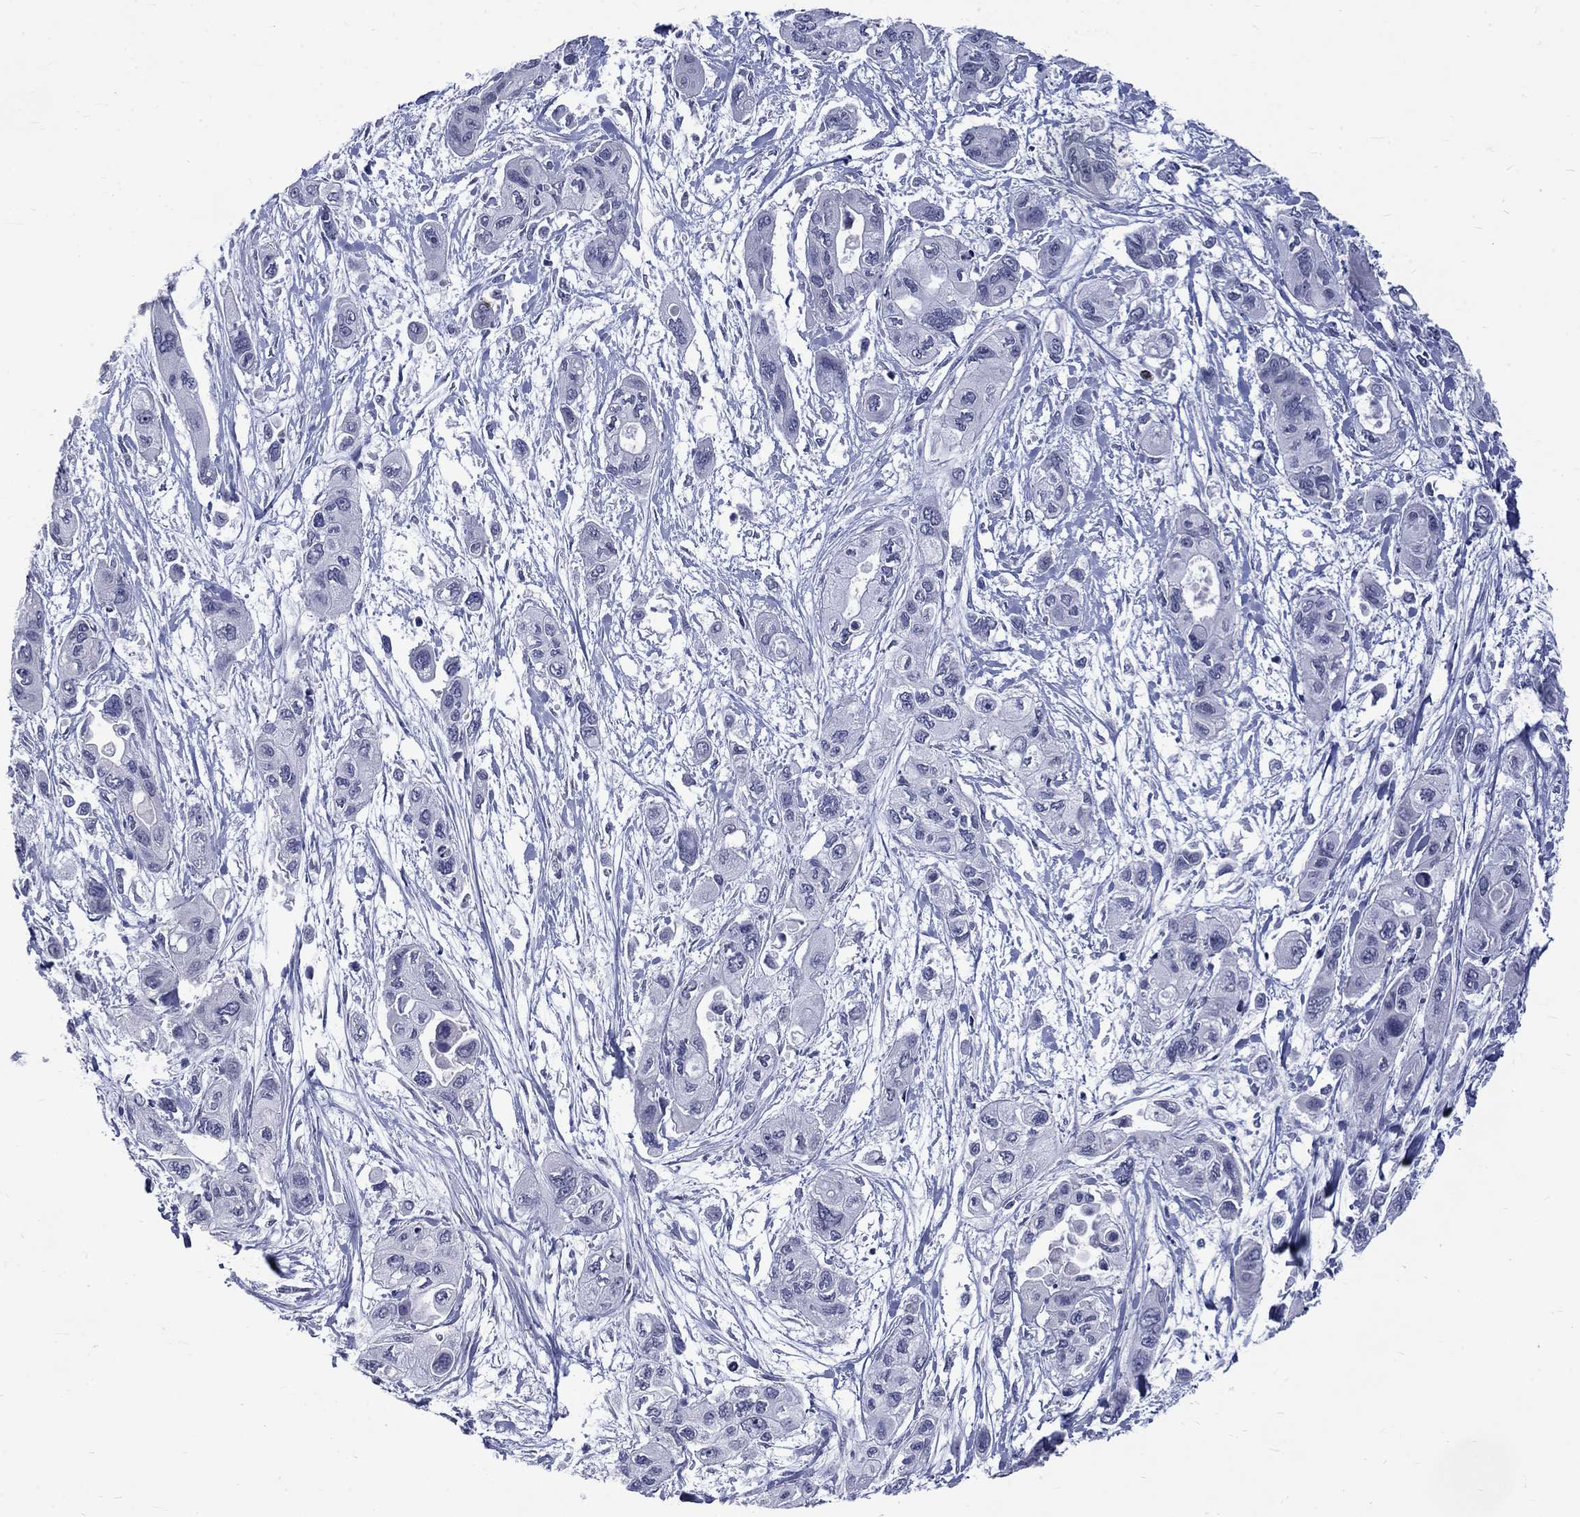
{"staining": {"intensity": "negative", "quantity": "none", "location": "none"}, "tissue": "pancreatic cancer", "cell_type": "Tumor cells", "image_type": "cancer", "snomed": [{"axis": "morphology", "description": "Adenocarcinoma, NOS"}, {"axis": "topography", "description": "Pancreas"}], "caption": "A histopathology image of adenocarcinoma (pancreatic) stained for a protein displays no brown staining in tumor cells.", "gene": "CTNND2", "patient": {"sex": "female", "age": 47}}